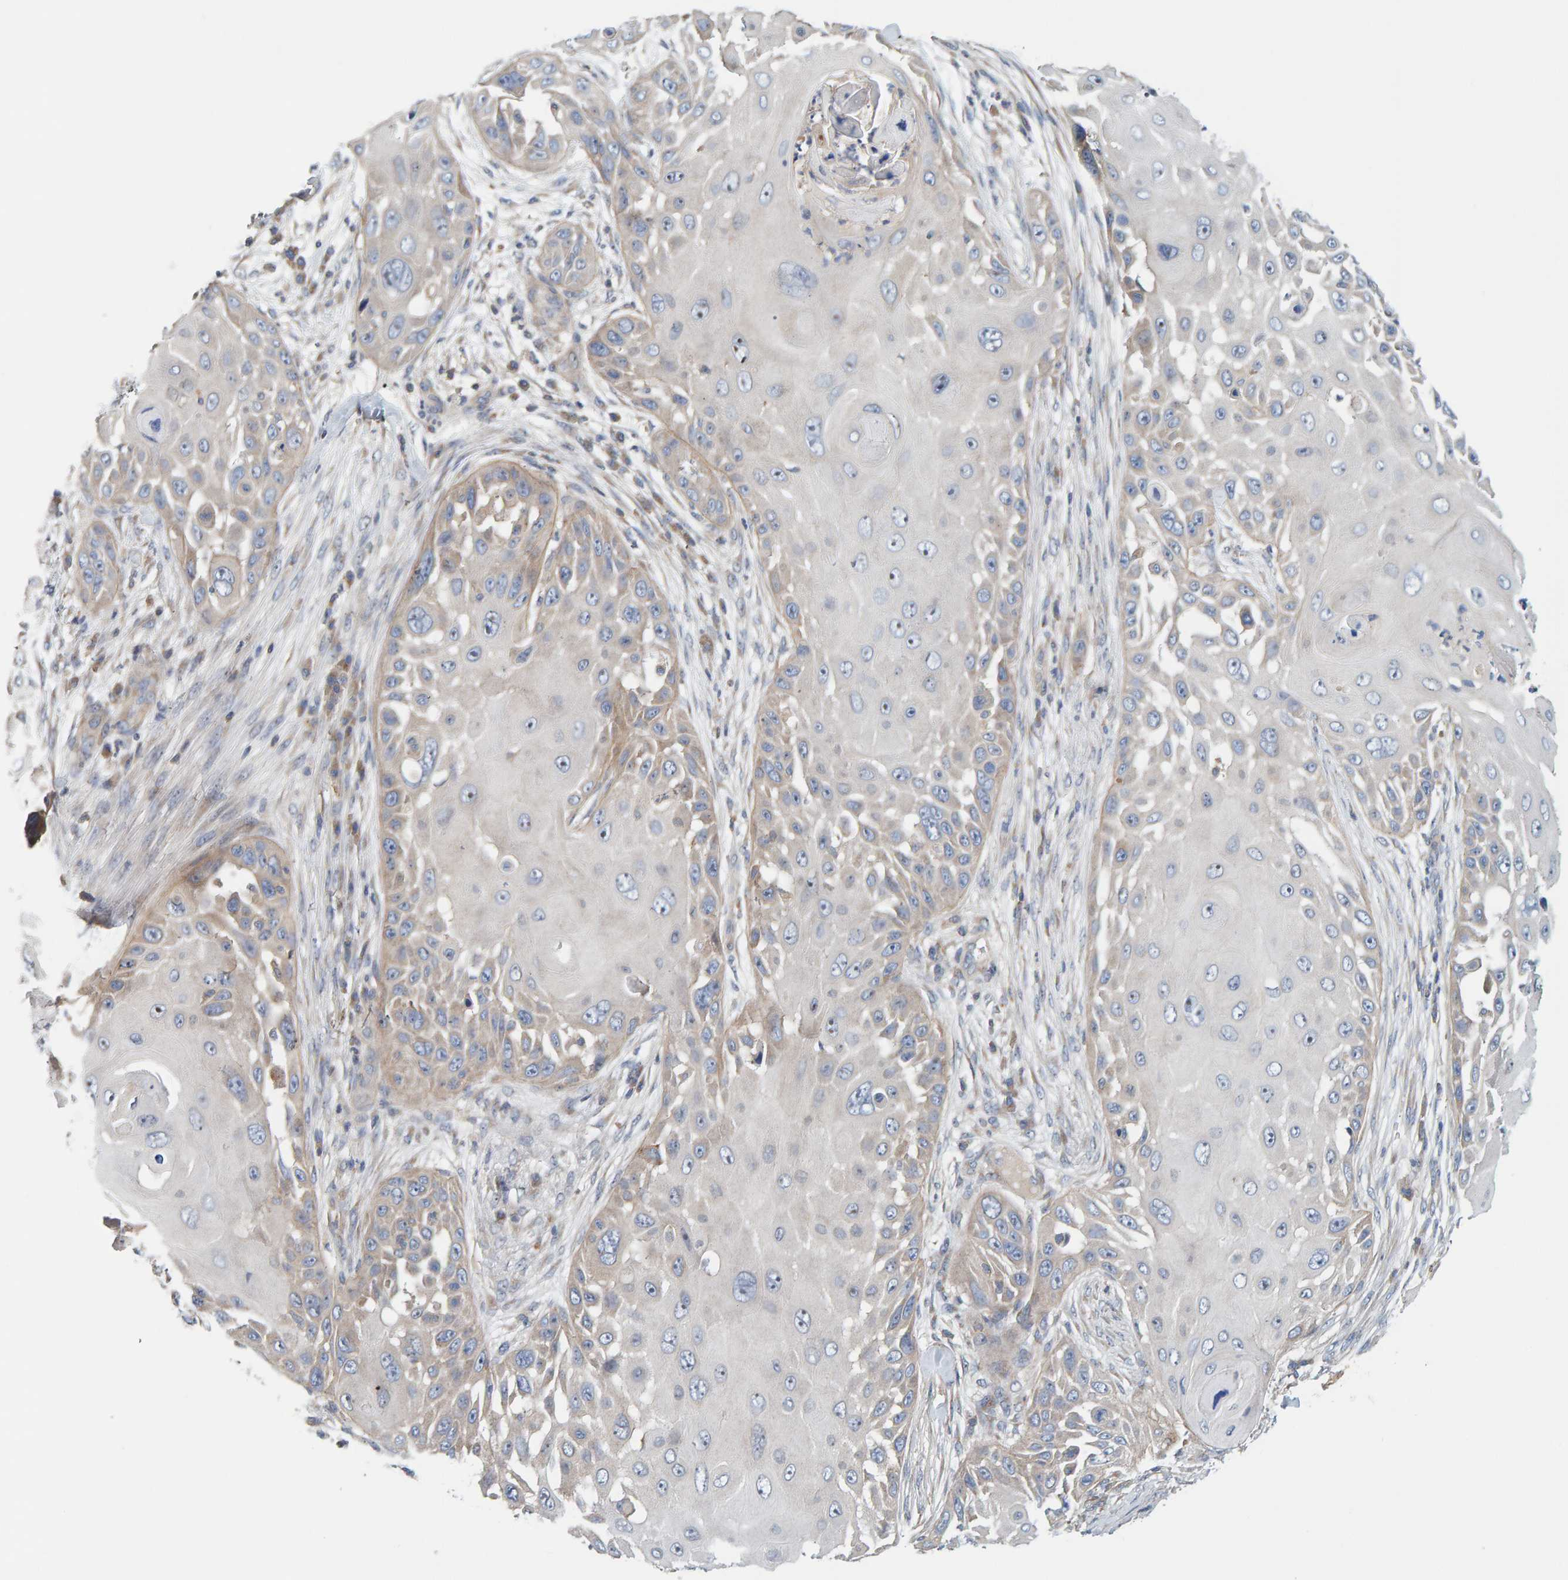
{"staining": {"intensity": "weak", "quantity": "<25%", "location": "cytoplasmic/membranous"}, "tissue": "skin cancer", "cell_type": "Tumor cells", "image_type": "cancer", "snomed": [{"axis": "morphology", "description": "Squamous cell carcinoma, NOS"}, {"axis": "topography", "description": "Skin"}], "caption": "High magnification brightfield microscopy of skin cancer (squamous cell carcinoma) stained with DAB (3,3'-diaminobenzidine) (brown) and counterstained with hematoxylin (blue): tumor cells show no significant positivity.", "gene": "CCM2", "patient": {"sex": "female", "age": 44}}